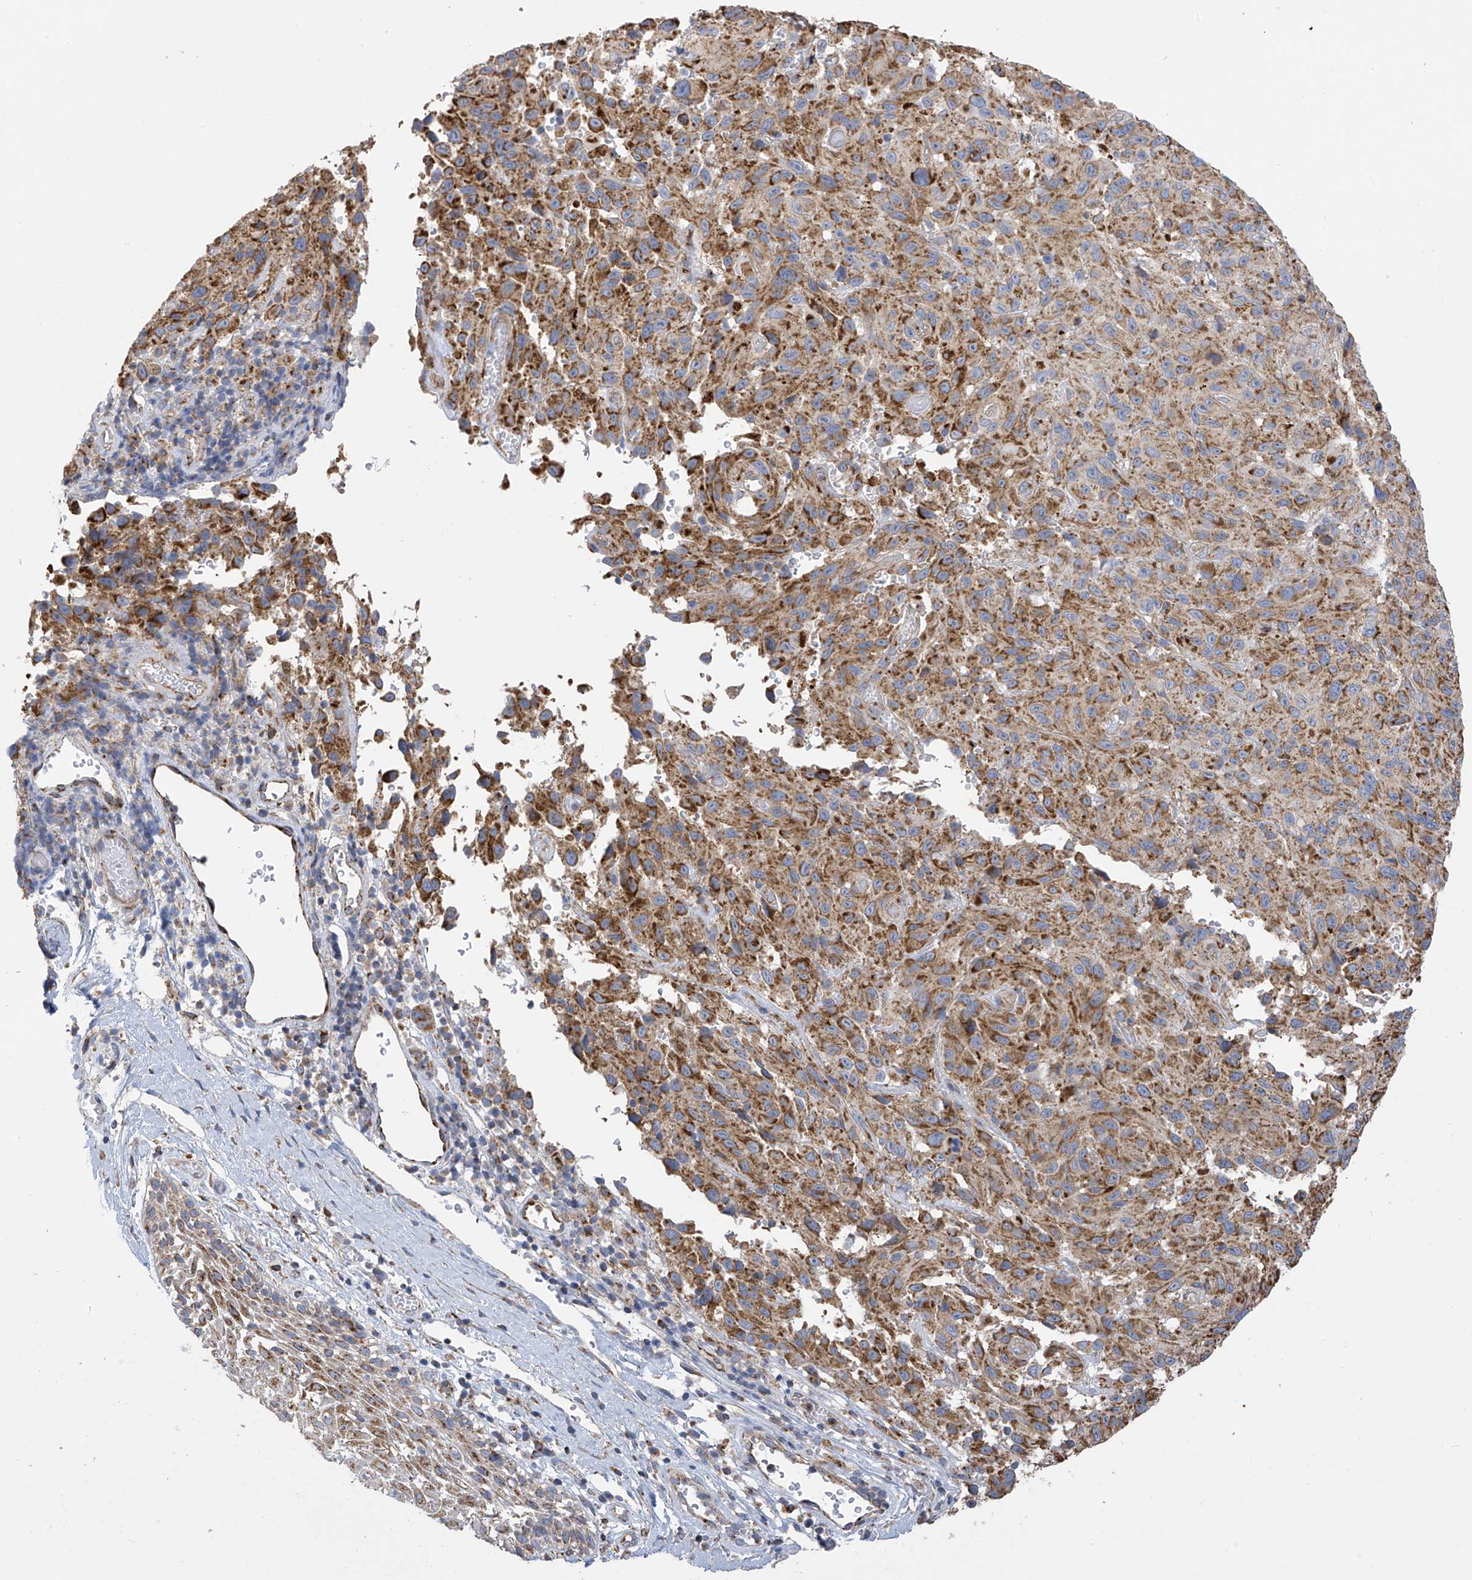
{"staining": {"intensity": "strong", "quantity": ">75%", "location": "cytoplasmic/membranous"}, "tissue": "melanoma", "cell_type": "Tumor cells", "image_type": "cancer", "snomed": [{"axis": "morphology", "description": "Malignant melanoma, NOS"}, {"axis": "topography", "description": "Skin"}], "caption": "Immunohistochemistry micrograph of neoplastic tissue: human malignant melanoma stained using immunohistochemistry reveals high levels of strong protein expression localized specifically in the cytoplasmic/membranous of tumor cells, appearing as a cytoplasmic/membranous brown color.", "gene": "ITM2B", "patient": {"sex": "male", "age": 66}}